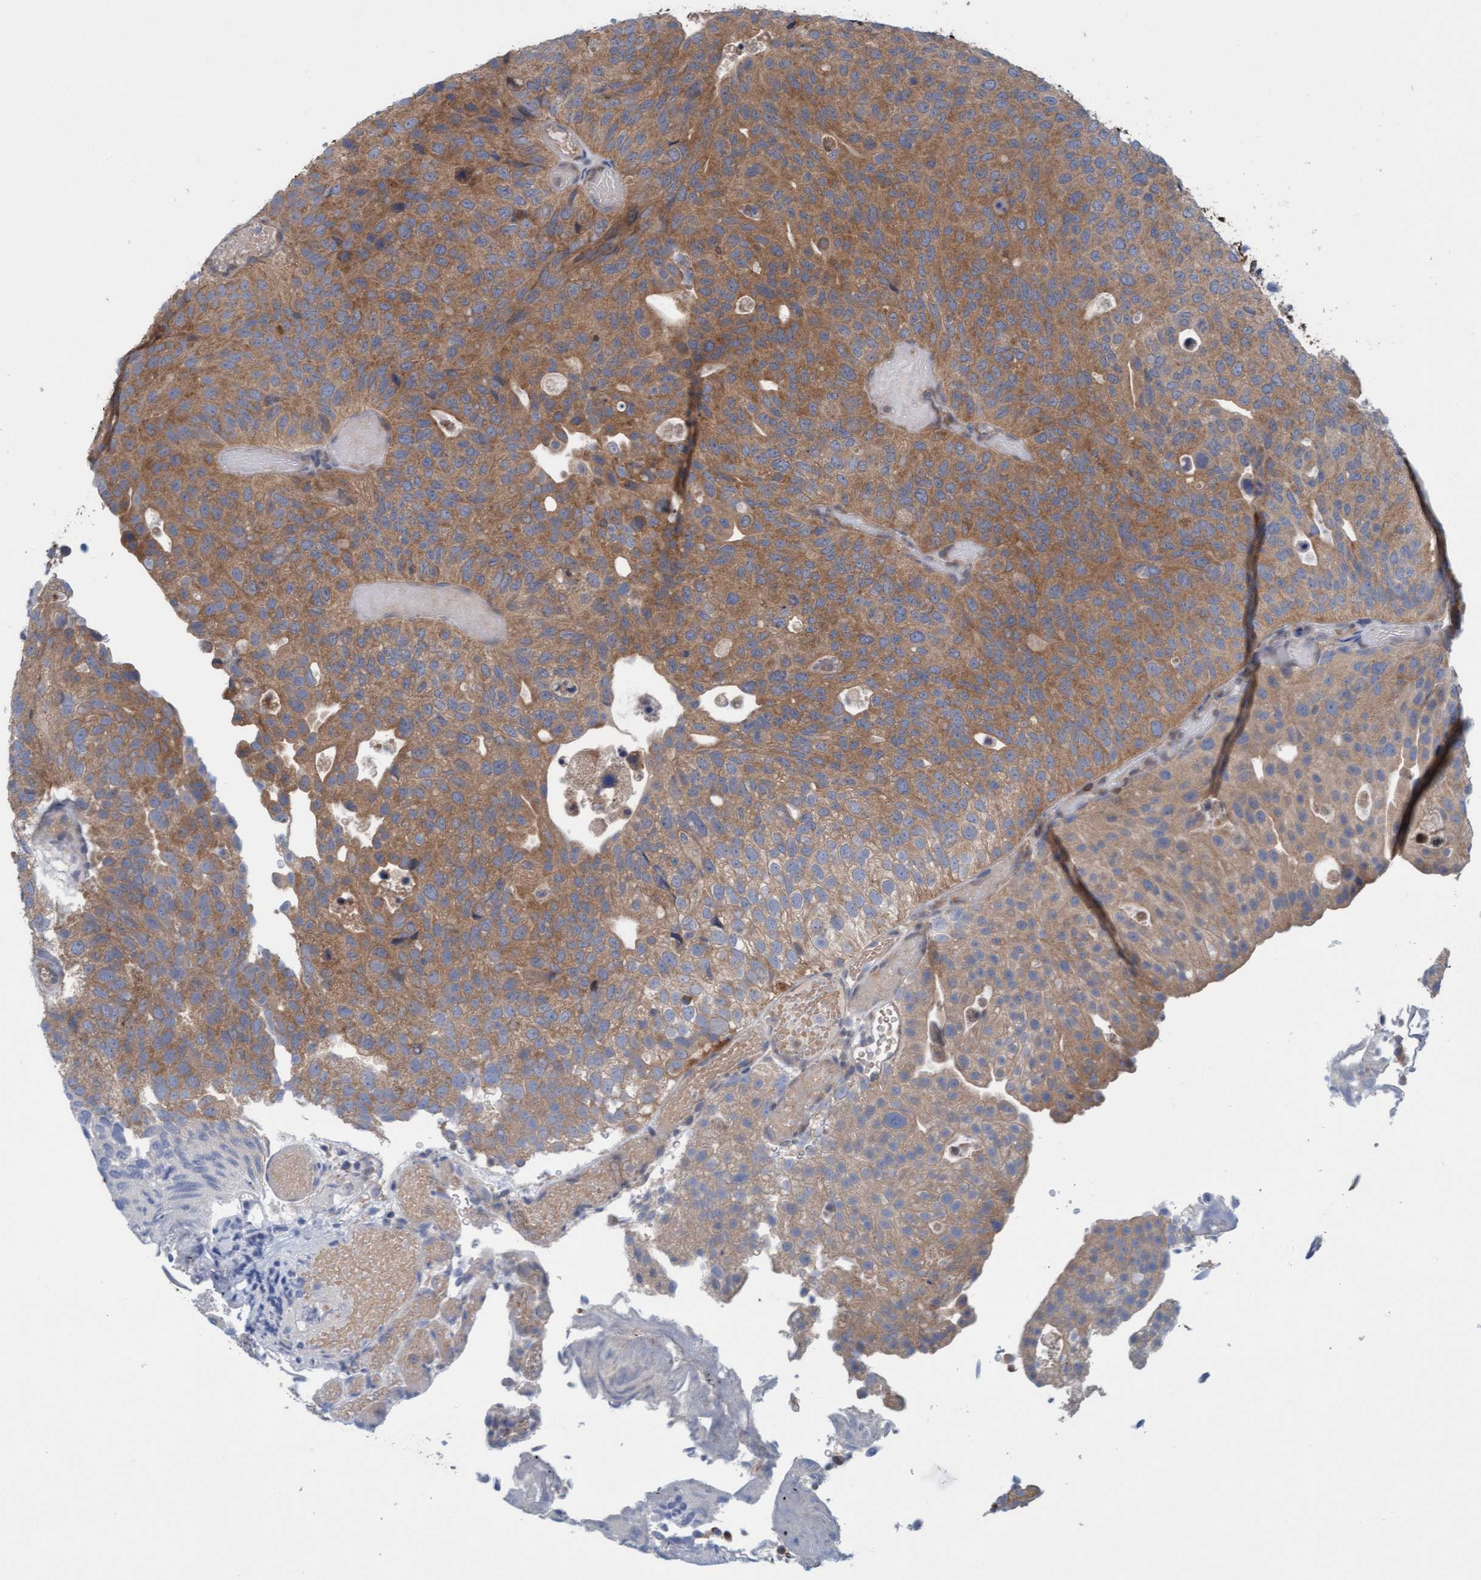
{"staining": {"intensity": "moderate", "quantity": ">75%", "location": "cytoplasmic/membranous"}, "tissue": "urothelial cancer", "cell_type": "Tumor cells", "image_type": "cancer", "snomed": [{"axis": "morphology", "description": "Urothelial carcinoma, Low grade"}, {"axis": "topography", "description": "Urinary bladder"}], "caption": "Moderate cytoplasmic/membranous protein positivity is identified in about >75% of tumor cells in urothelial carcinoma (low-grade).", "gene": "KLHL25", "patient": {"sex": "male", "age": 78}}